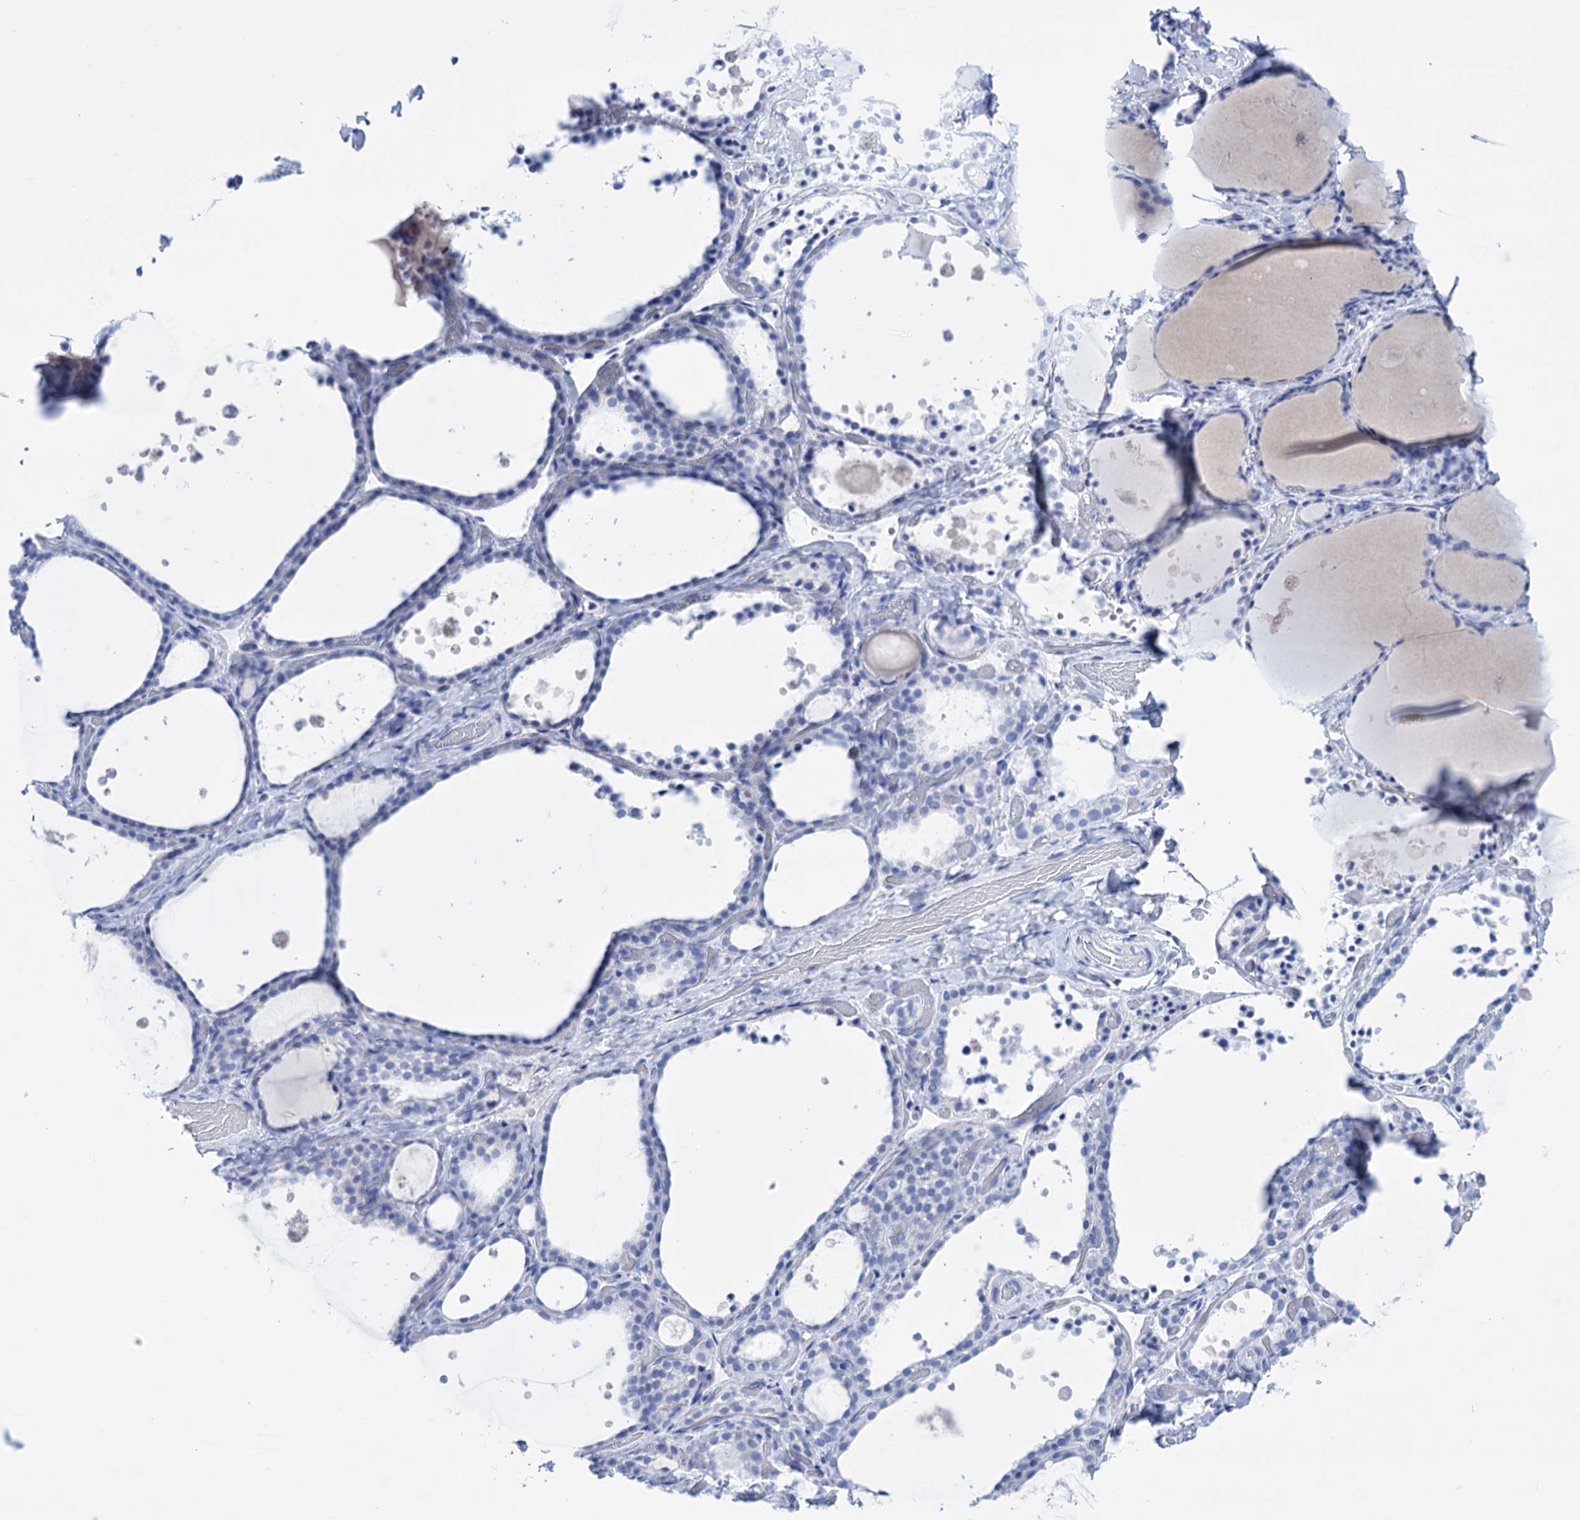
{"staining": {"intensity": "negative", "quantity": "none", "location": "none"}, "tissue": "thyroid gland", "cell_type": "Glandular cells", "image_type": "normal", "snomed": [{"axis": "morphology", "description": "Normal tissue, NOS"}, {"axis": "topography", "description": "Thyroid gland"}], "caption": "Glandular cells show no significant protein positivity in normal thyroid gland. (DAB (3,3'-diaminobenzidine) IHC, high magnification).", "gene": "FBXW12", "patient": {"sex": "female", "age": 44}}